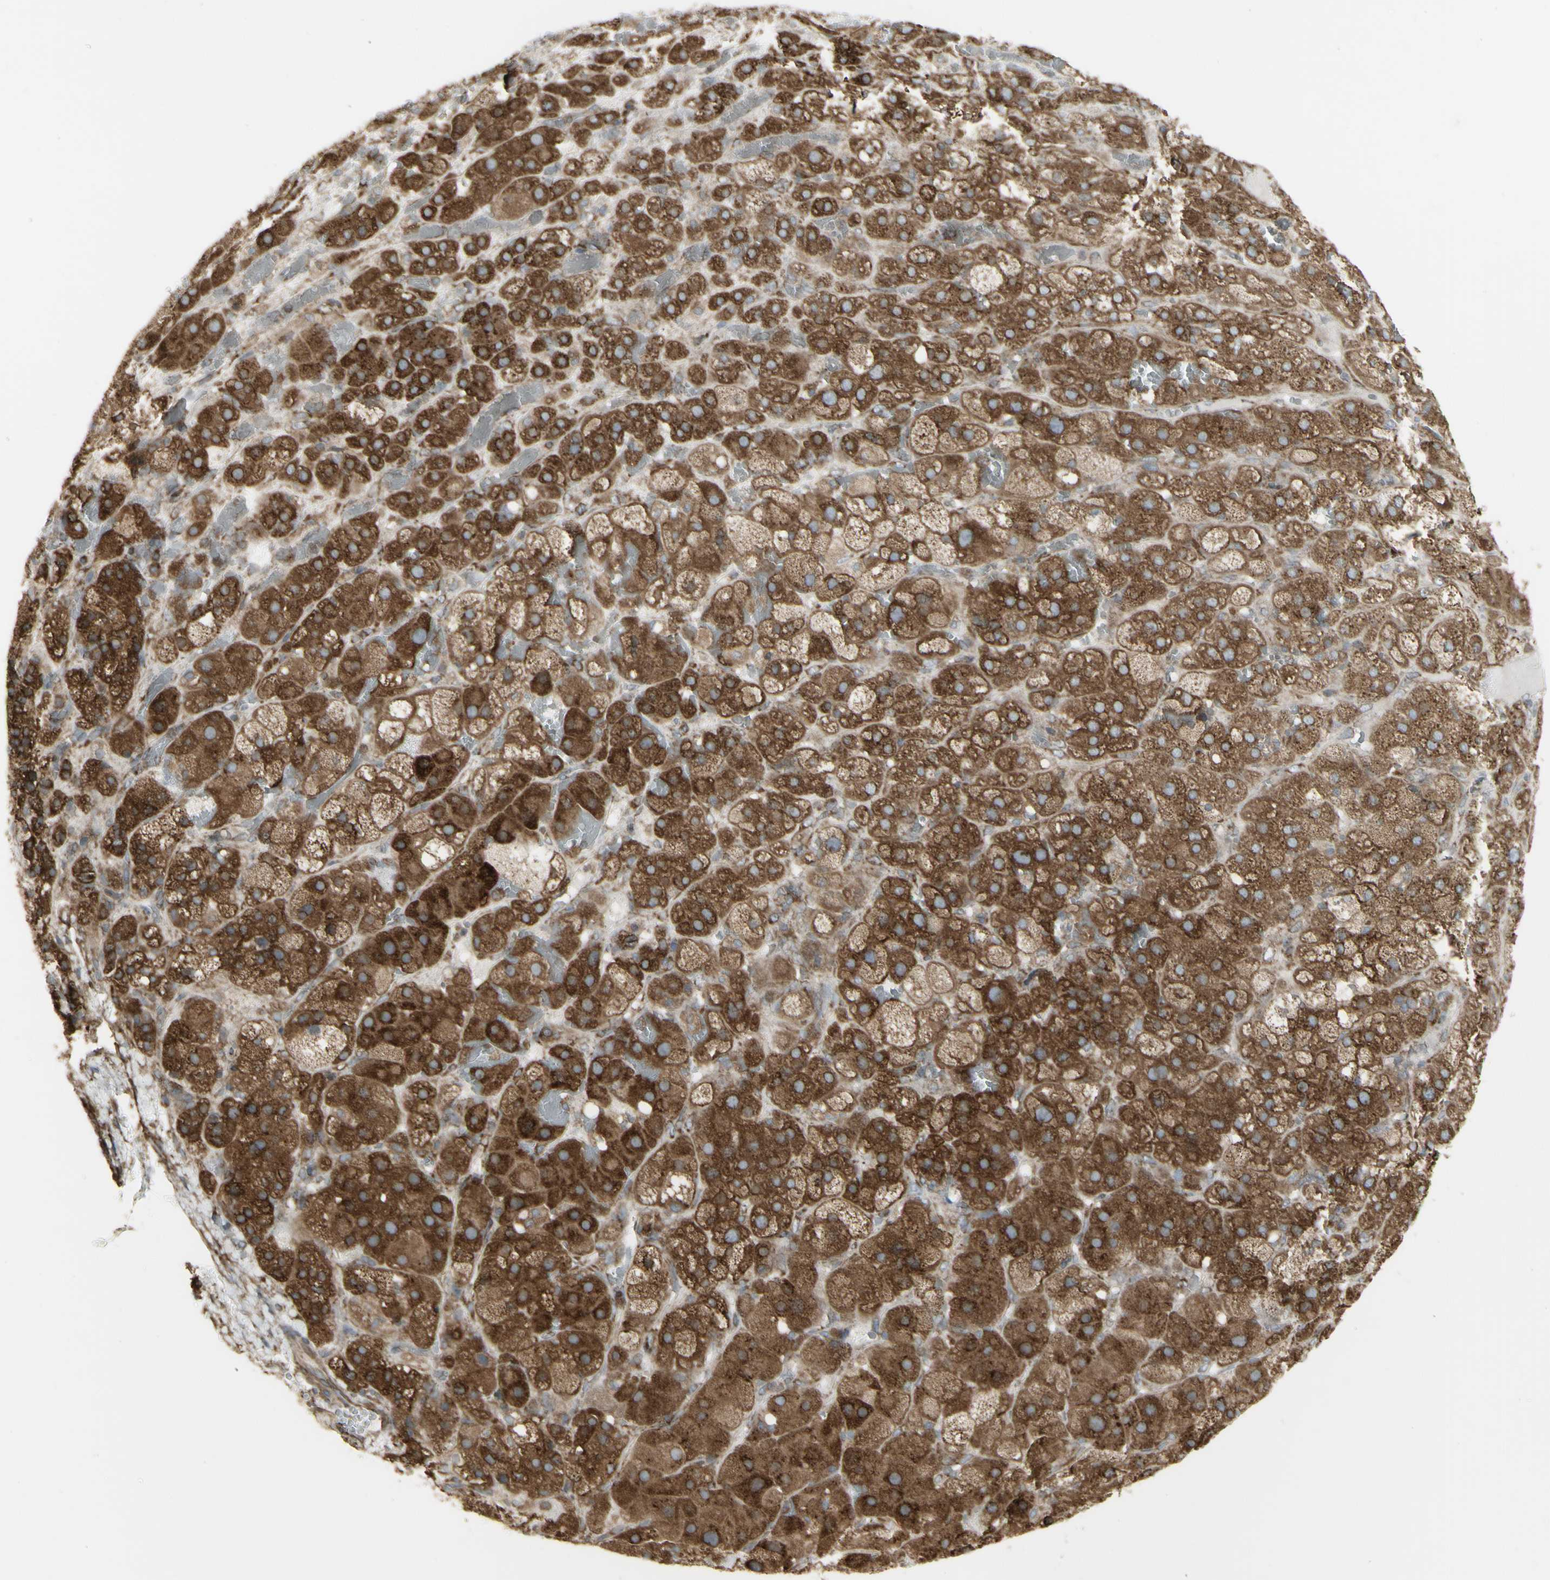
{"staining": {"intensity": "moderate", "quantity": ">75%", "location": "cytoplasmic/membranous"}, "tissue": "adrenal gland", "cell_type": "Glandular cells", "image_type": "normal", "snomed": [{"axis": "morphology", "description": "Normal tissue, NOS"}, {"axis": "topography", "description": "Adrenal gland"}], "caption": "Approximately >75% of glandular cells in benign adrenal gland demonstrate moderate cytoplasmic/membranous protein expression as visualized by brown immunohistochemical staining.", "gene": "FKBP3", "patient": {"sex": "female", "age": 47}}